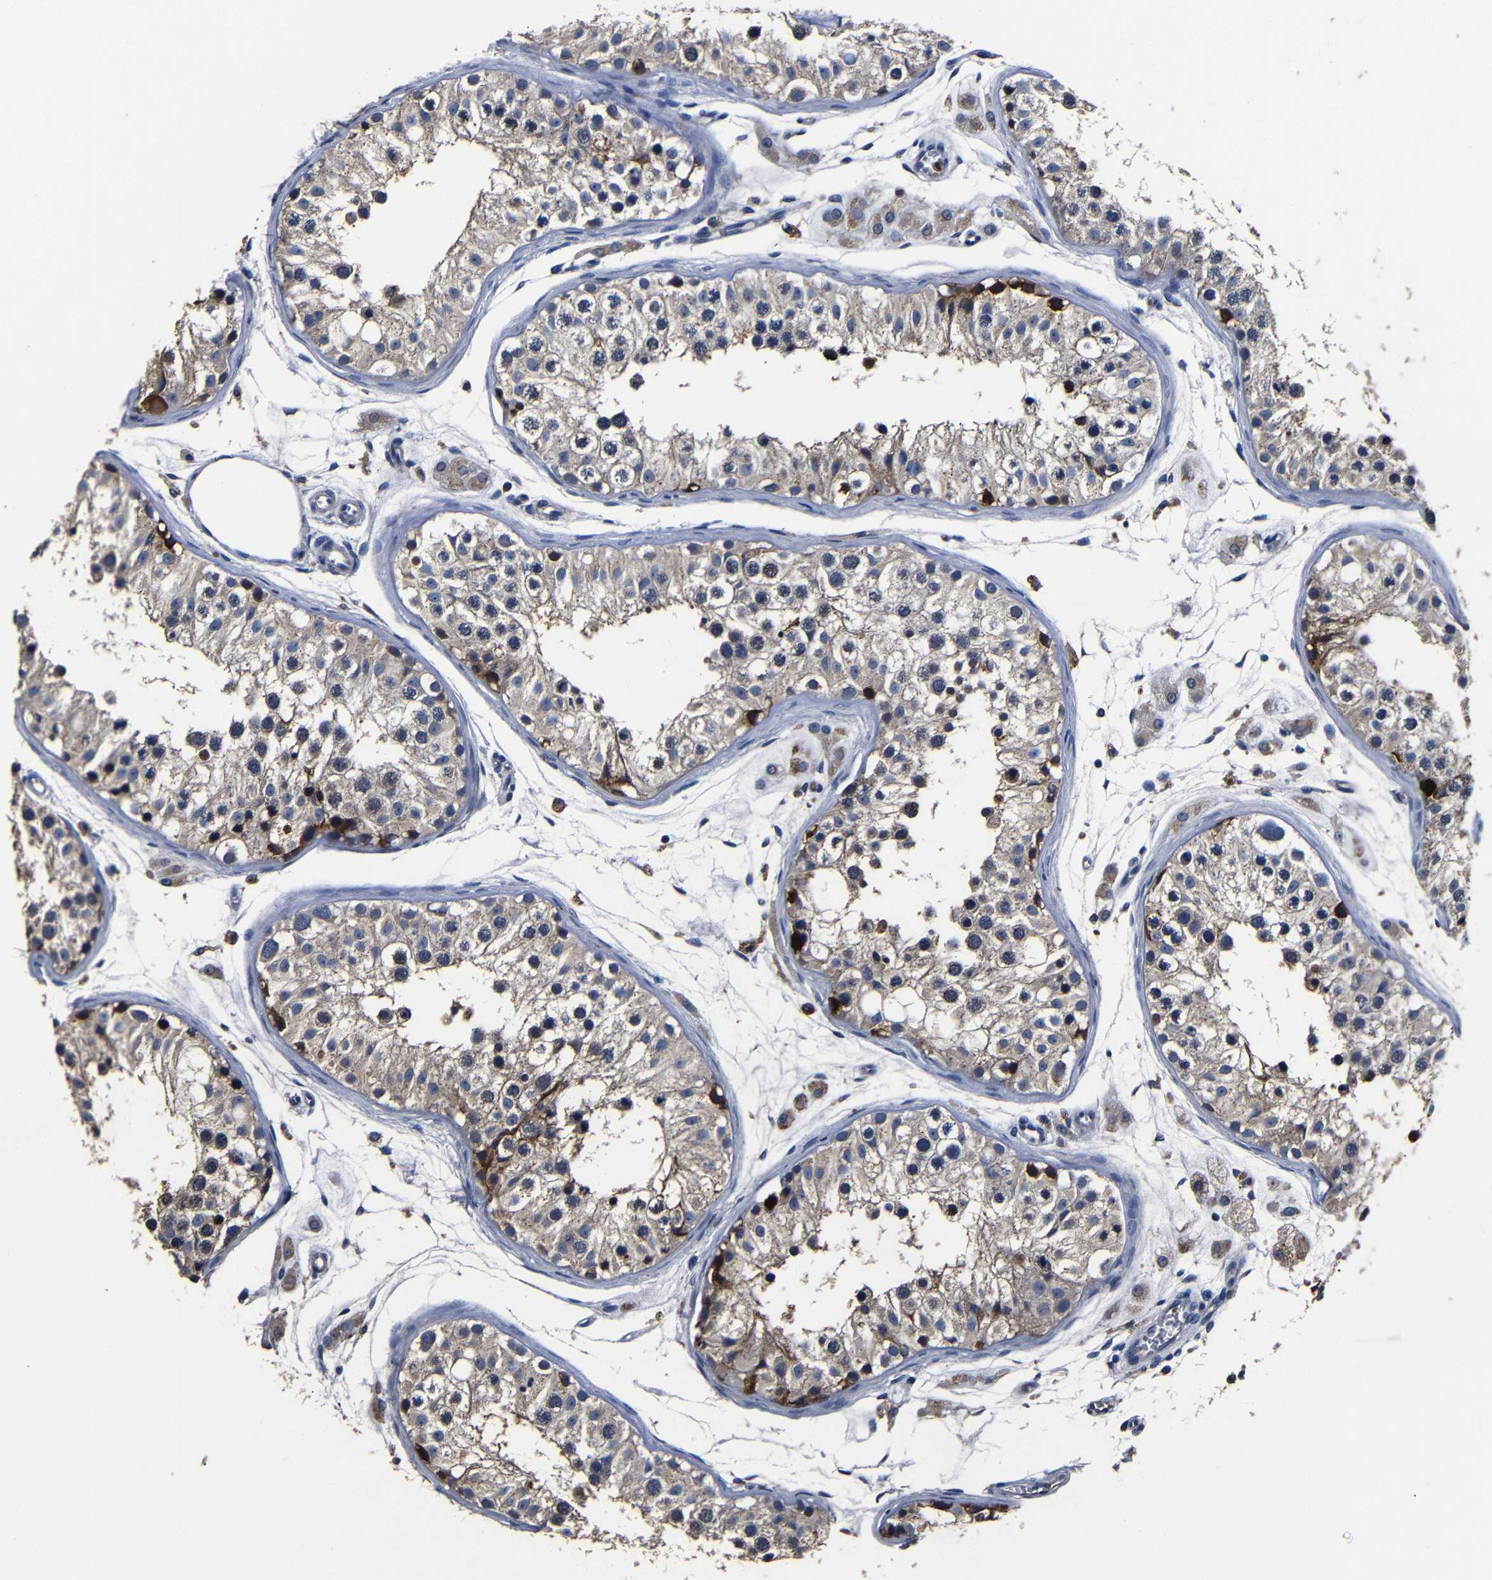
{"staining": {"intensity": "moderate", "quantity": ">75%", "location": "cytoplasmic/membranous"}, "tissue": "testis", "cell_type": "Cells in seminiferous ducts", "image_type": "normal", "snomed": [{"axis": "morphology", "description": "Normal tissue, NOS"}, {"axis": "morphology", "description": "Adenocarcinoma, metastatic, NOS"}, {"axis": "topography", "description": "Testis"}], "caption": "Protein staining of normal testis shows moderate cytoplasmic/membranous staining in about >75% of cells in seminiferous ducts.", "gene": "SCN9A", "patient": {"sex": "male", "age": 26}}